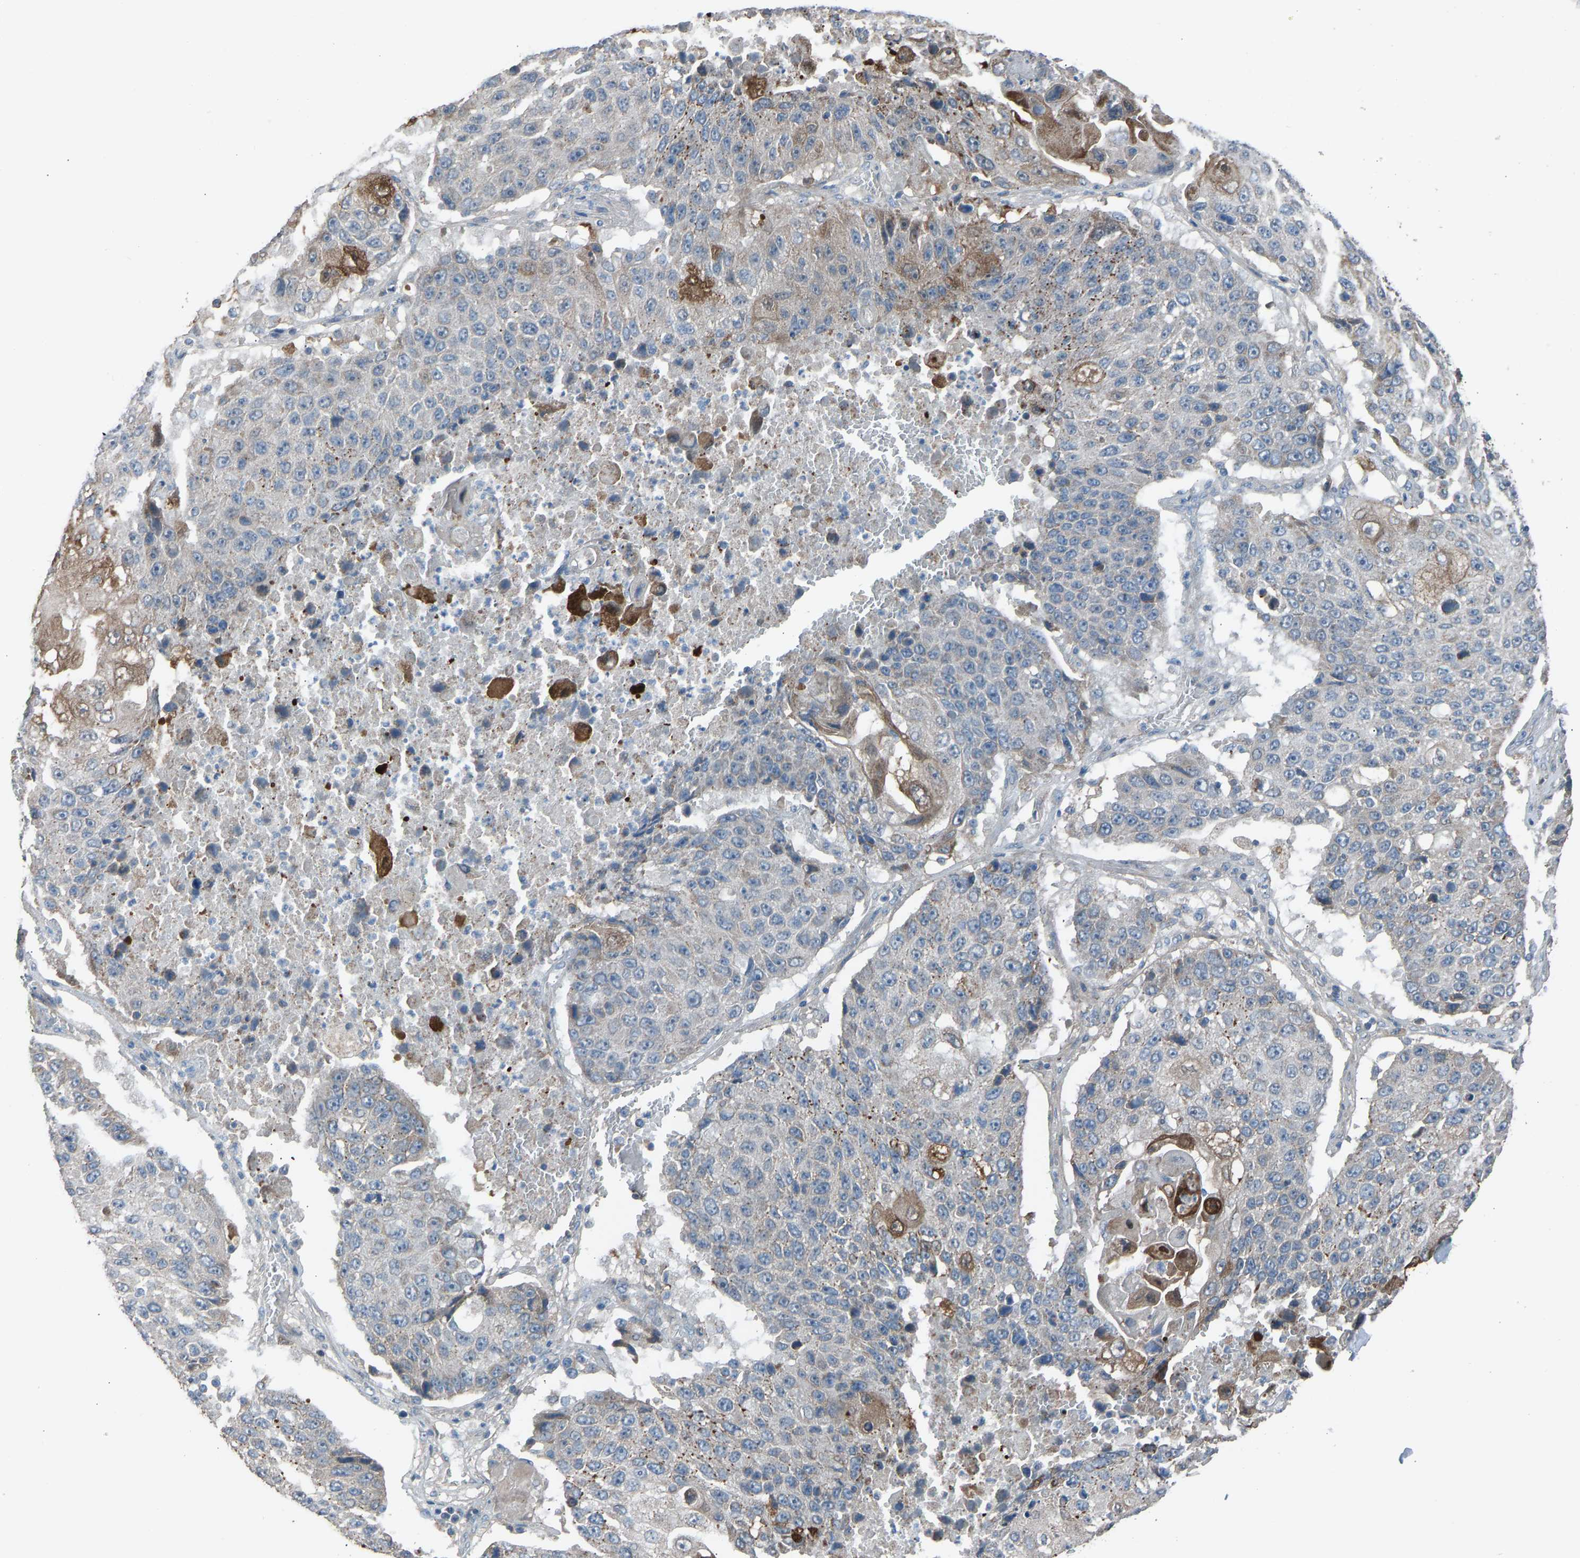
{"staining": {"intensity": "negative", "quantity": "none", "location": "none"}, "tissue": "lung cancer", "cell_type": "Tumor cells", "image_type": "cancer", "snomed": [{"axis": "morphology", "description": "Squamous cell carcinoma, NOS"}, {"axis": "topography", "description": "Lung"}], "caption": "Human lung squamous cell carcinoma stained for a protein using immunohistochemistry (IHC) exhibits no expression in tumor cells.", "gene": "TGFBR3", "patient": {"sex": "male", "age": 61}}